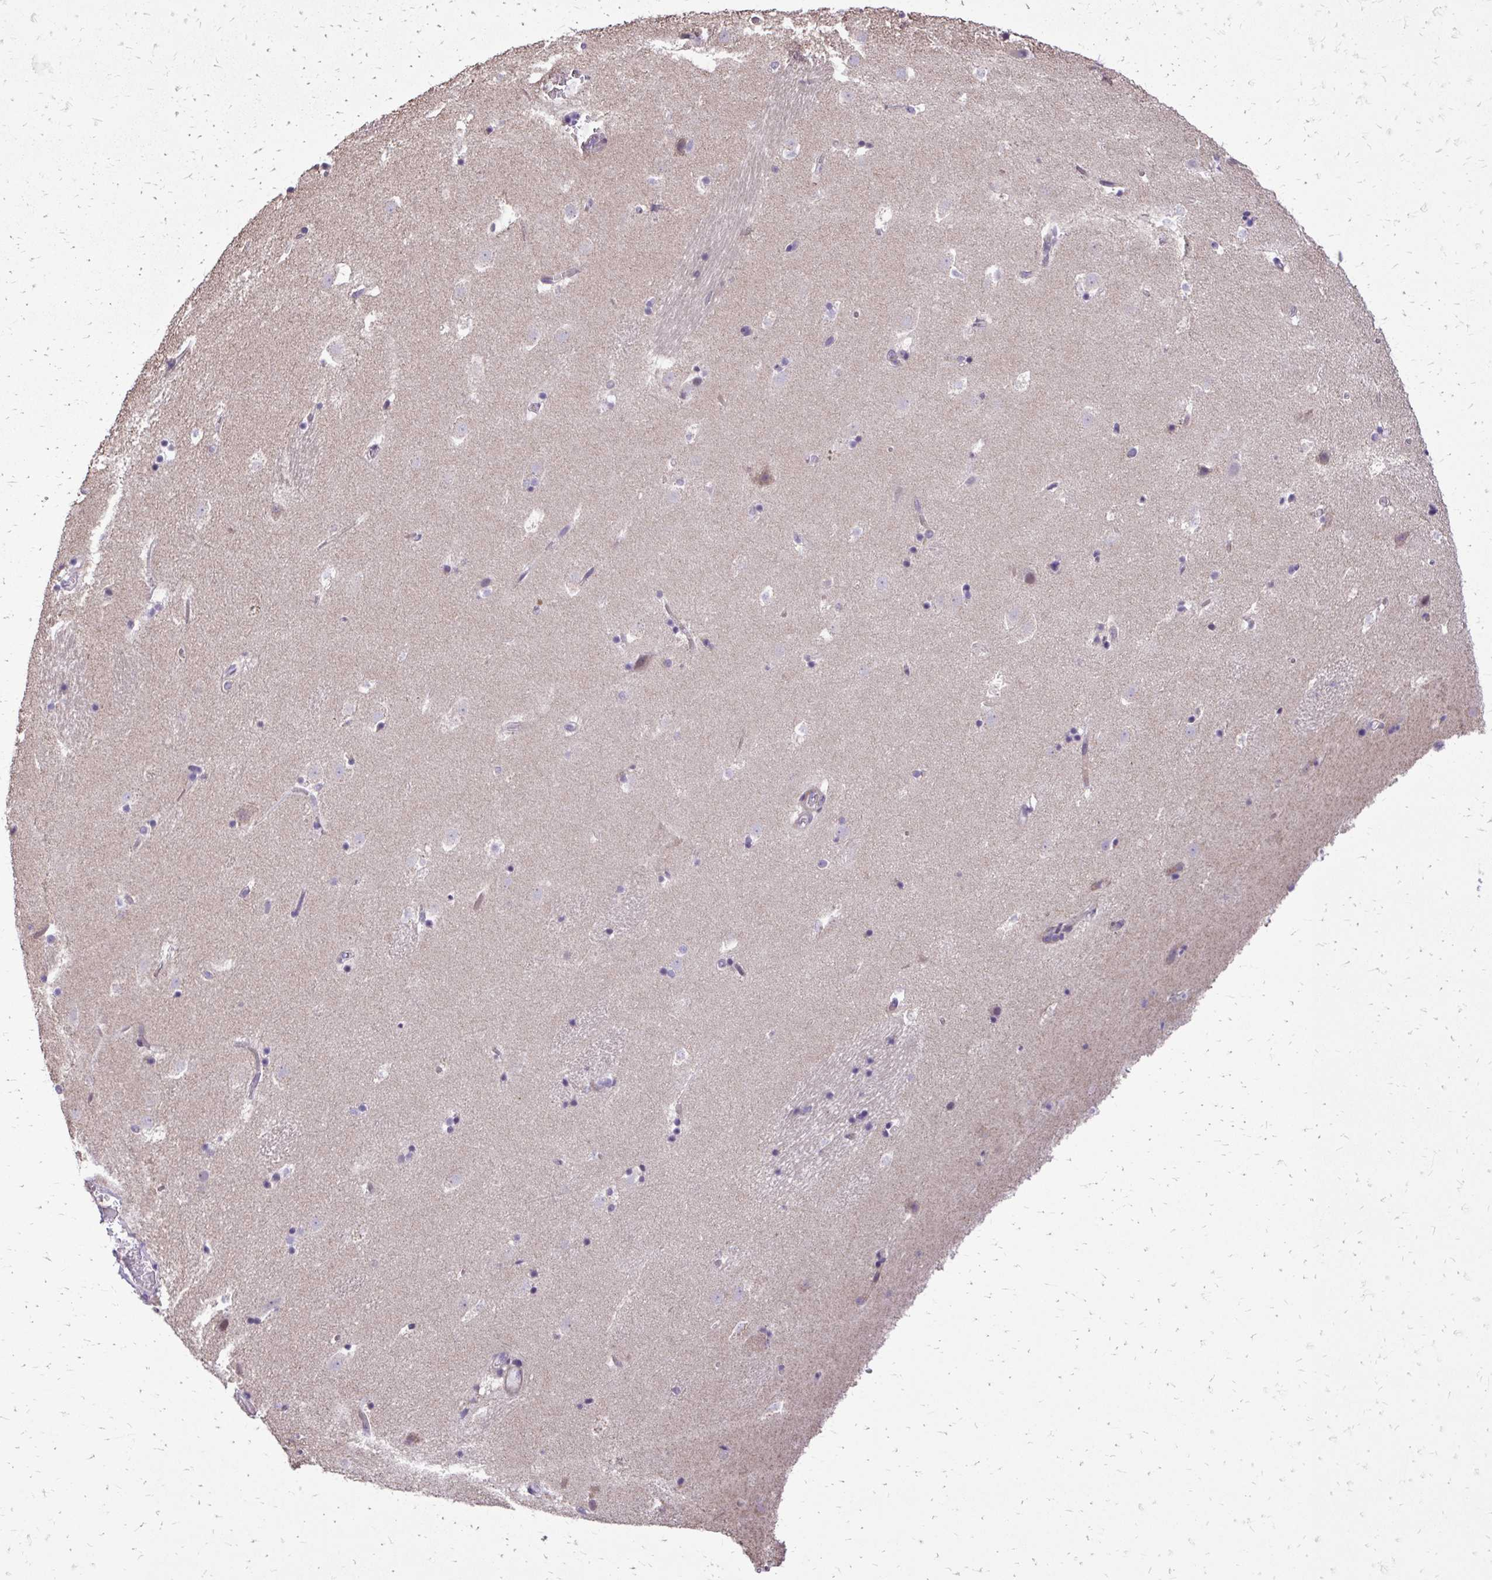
{"staining": {"intensity": "negative", "quantity": "none", "location": "none"}, "tissue": "caudate", "cell_type": "Glial cells", "image_type": "normal", "snomed": [{"axis": "morphology", "description": "Normal tissue, NOS"}, {"axis": "topography", "description": "Lateral ventricle wall"}], "caption": "Immunohistochemical staining of benign human caudate demonstrates no significant expression in glial cells. (Immunohistochemistry, brightfield microscopy, high magnification).", "gene": "ABCC3", "patient": {"sex": "male", "age": 37}}